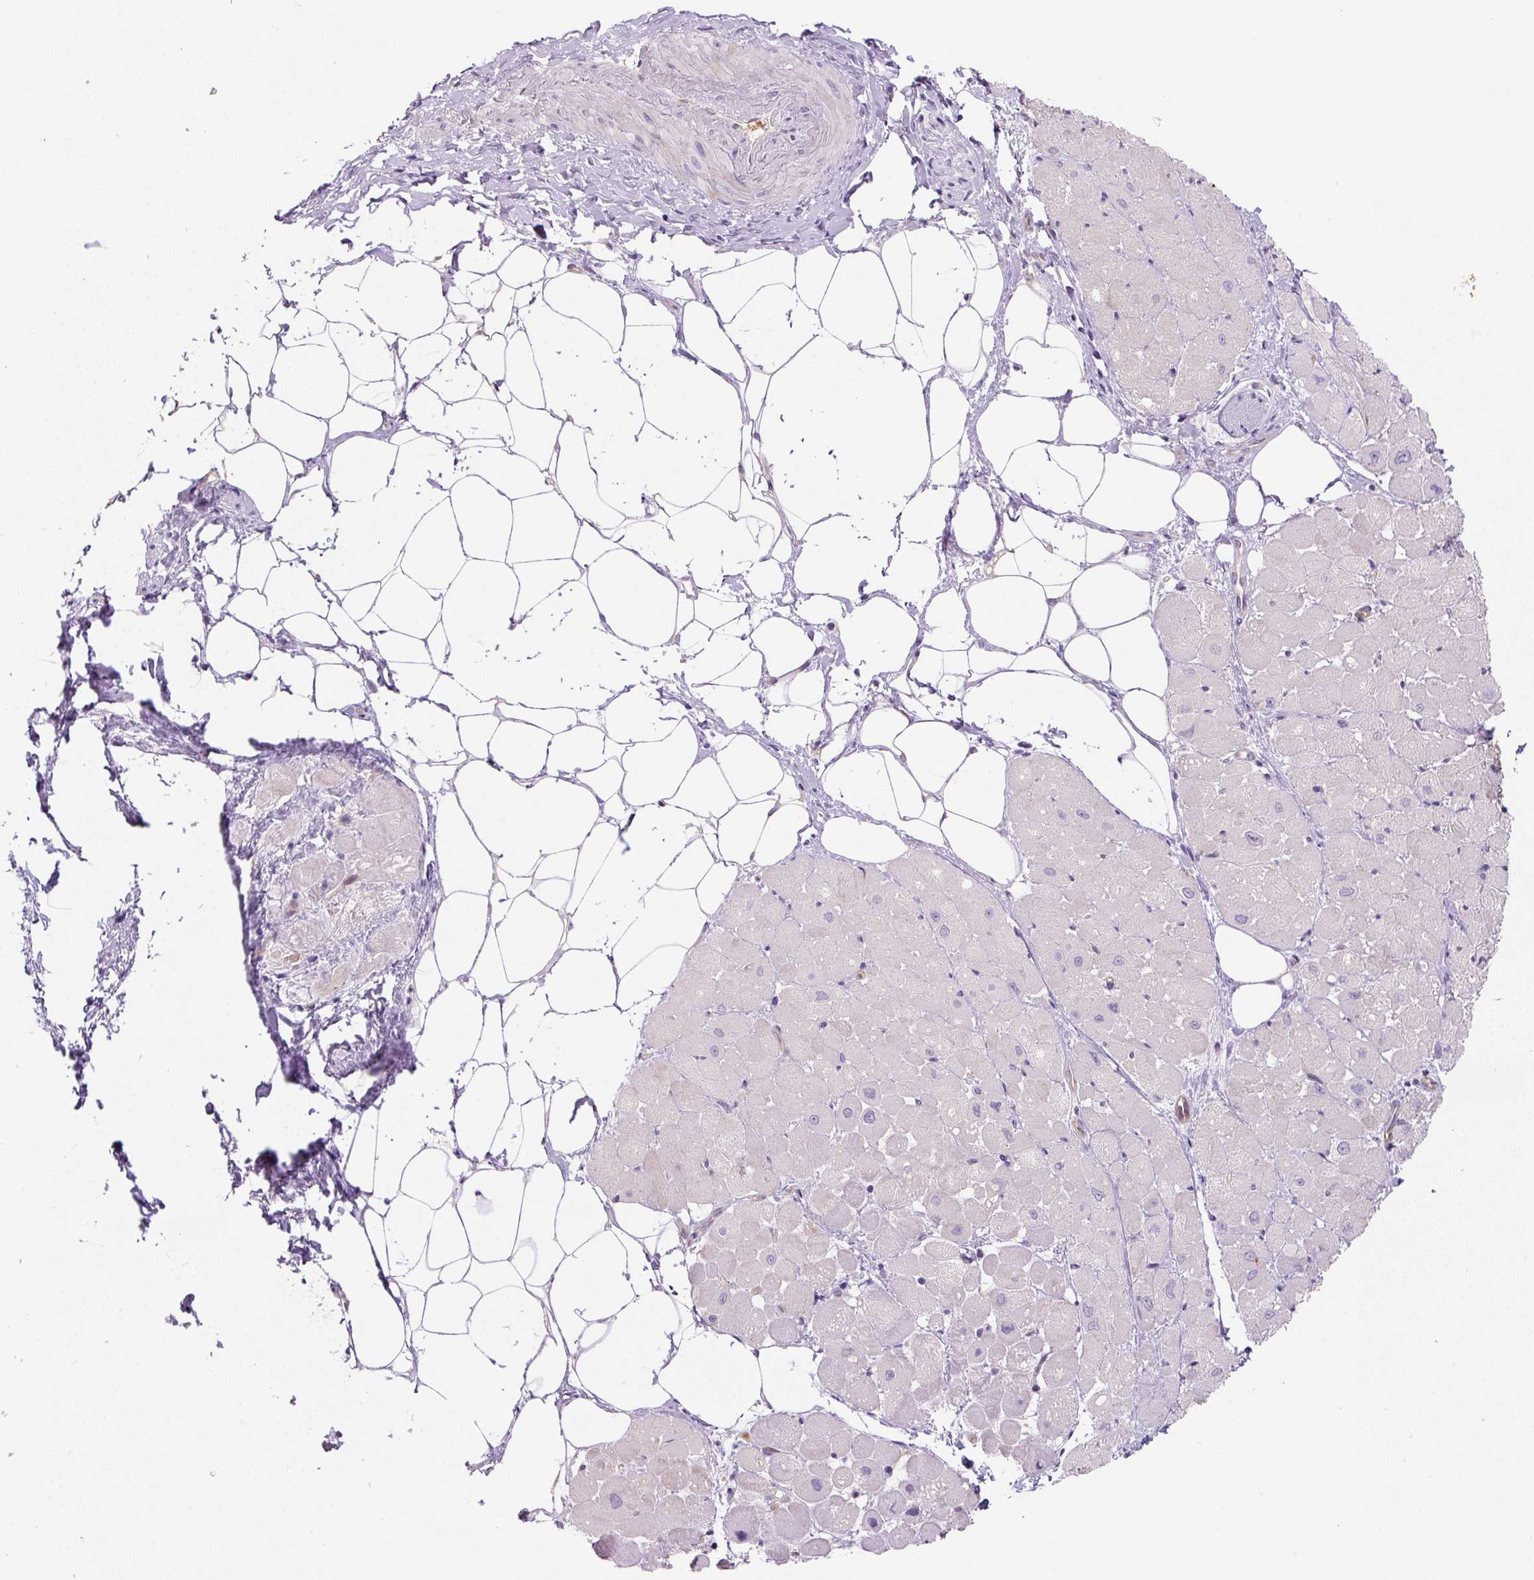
{"staining": {"intensity": "negative", "quantity": "none", "location": "none"}, "tissue": "heart muscle", "cell_type": "Cardiomyocytes", "image_type": "normal", "snomed": [{"axis": "morphology", "description": "Normal tissue, NOS"}, {"axis": "topography", "description": "Heart"}], "caption": "The image reveals no staining of cardiomyocytes in benign heart muscle. Nuclei are stained in blue.", "gene": "SPSB2", "patient": {"sex": "male", "age": 62}}